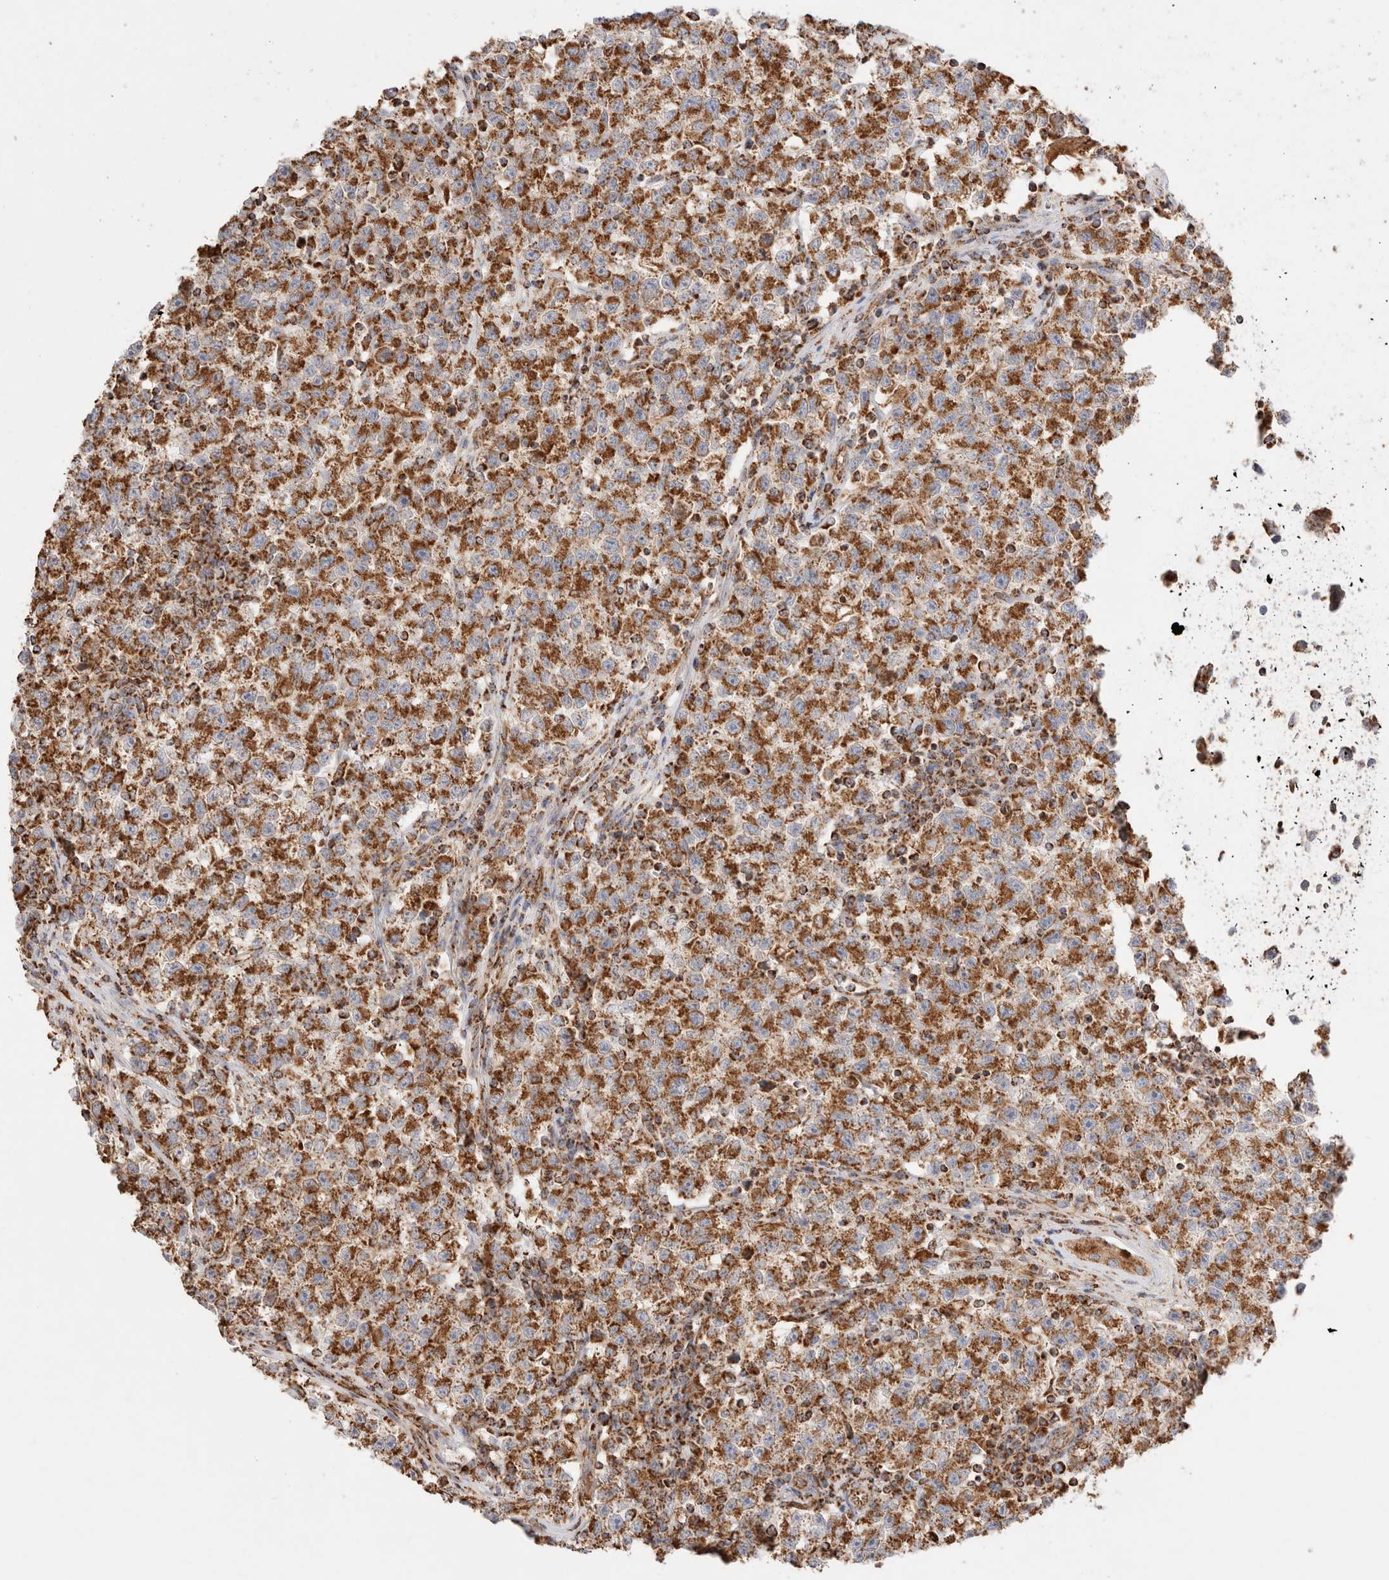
{"staining": {"intensity": "strong", "quantity": ">75%", "location": "cytoplasmic/membranous"}, "tissue": "testis cancer", "cell_type": "Tumor cells", "image_type": "cancer", "snomed": [{"axis": "morphology", "description": "Seminoma, NOS"}, {"axis": "topography", "description": "Testis"}], "caption": "Brown immunohistochemical staining in seminoma (testis) displays strong cytoplasmic/membranous positivity in approximately >75% of tumor cells.", "gene": "TMPPE", "patient": {"sex": "male", "age": 22}}